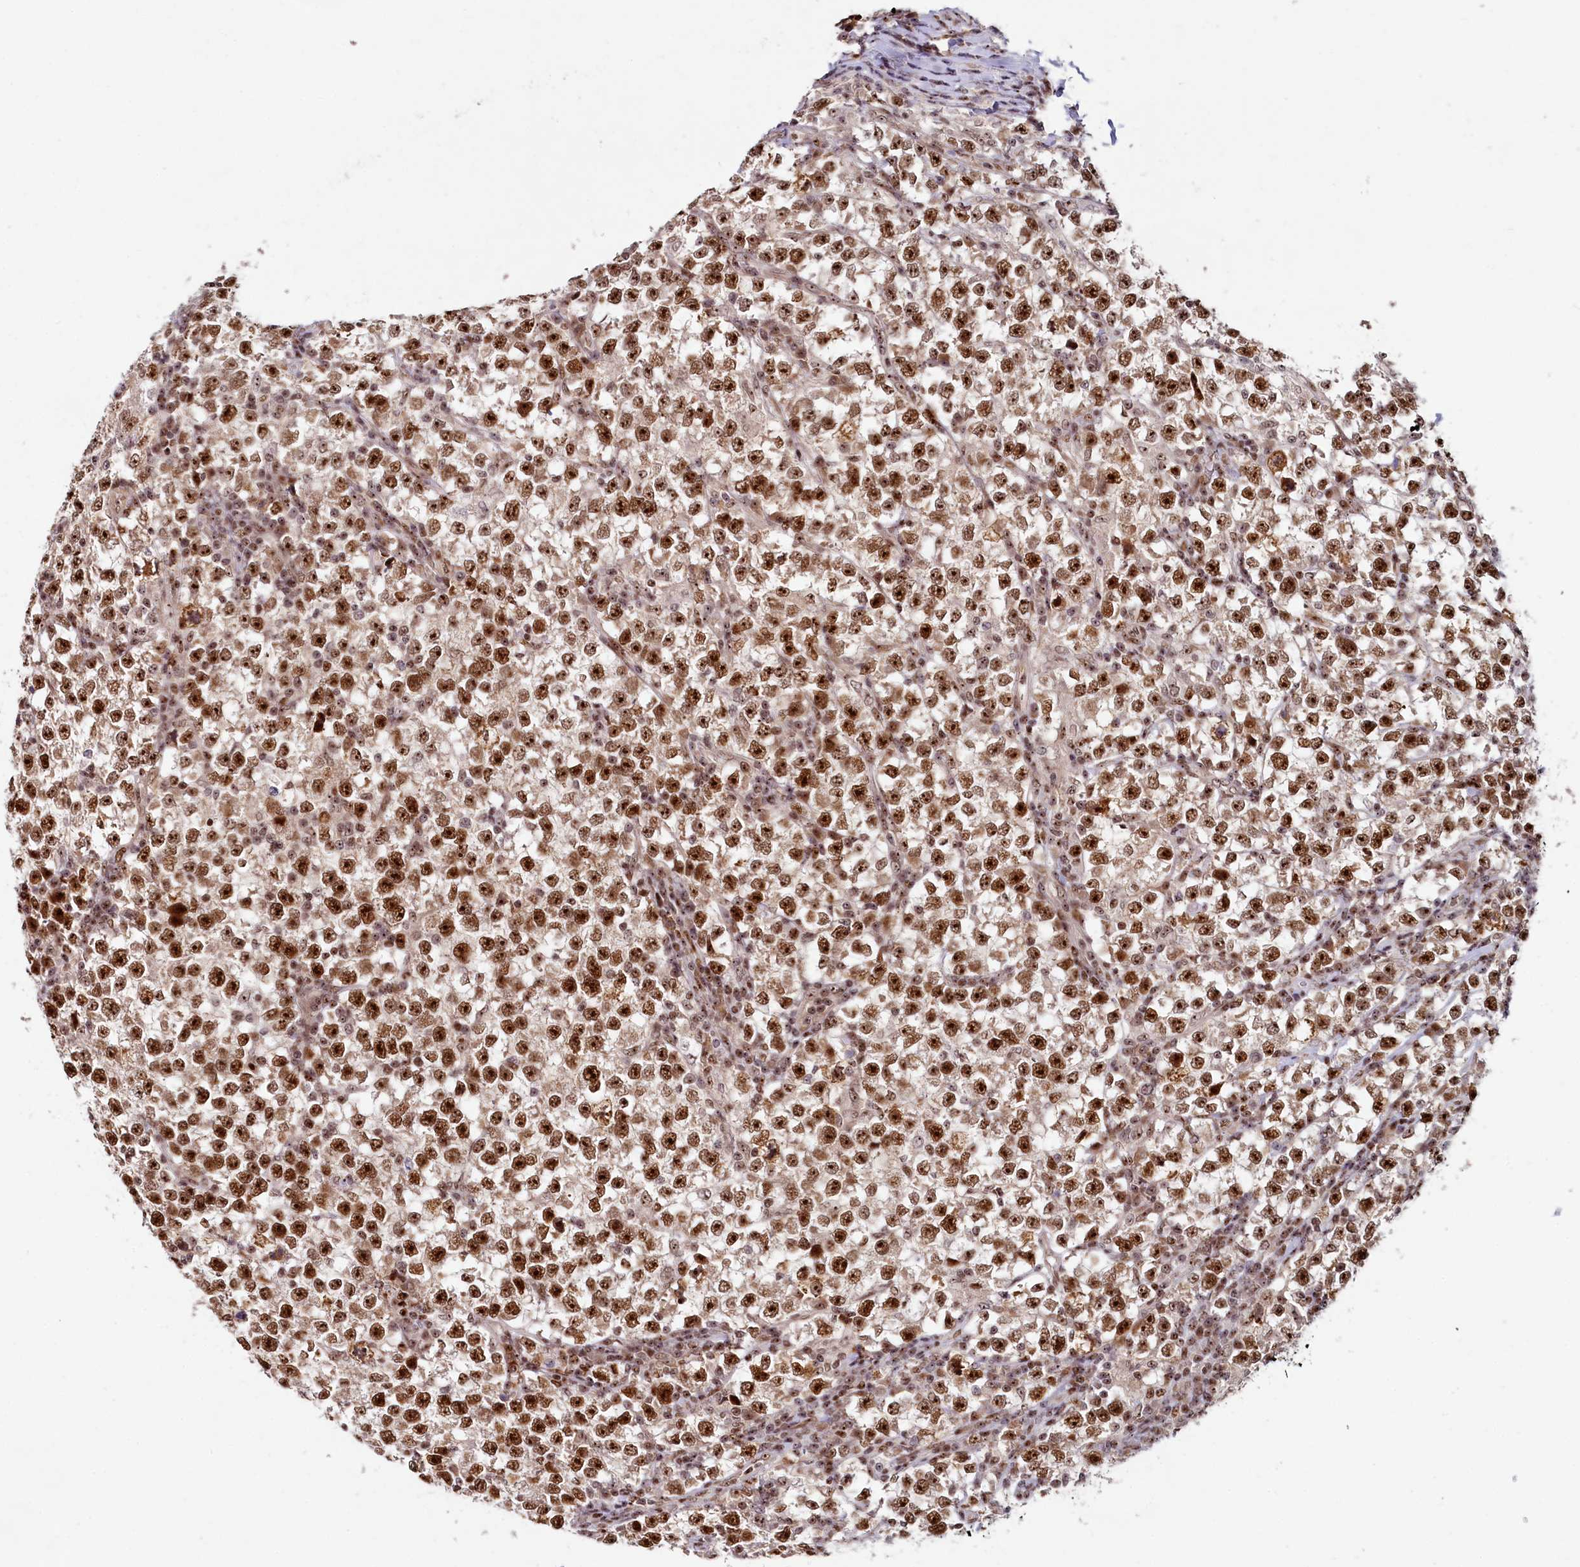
{"staining": {"intensity": "strong", "quantity": ">75%", "location": "nuclear"}, "tissue": "testis cancer", "cell_type": "Tumor cells", "image_type": "cancer", "snomed": [{"axis": "morphology", "description": "Normal tissue, NOS"}, {"axis": "morphology", "description": "Seminoma, NOS"}, {"axis": "topography", "description": "Testis"}], "caption": "The immunohistochemical stain labels strong nuclear expression in tumor cells of testis seminoma tissue.", "gene": "TCOF1", "patient": {"sex": "male", "age": 43}}